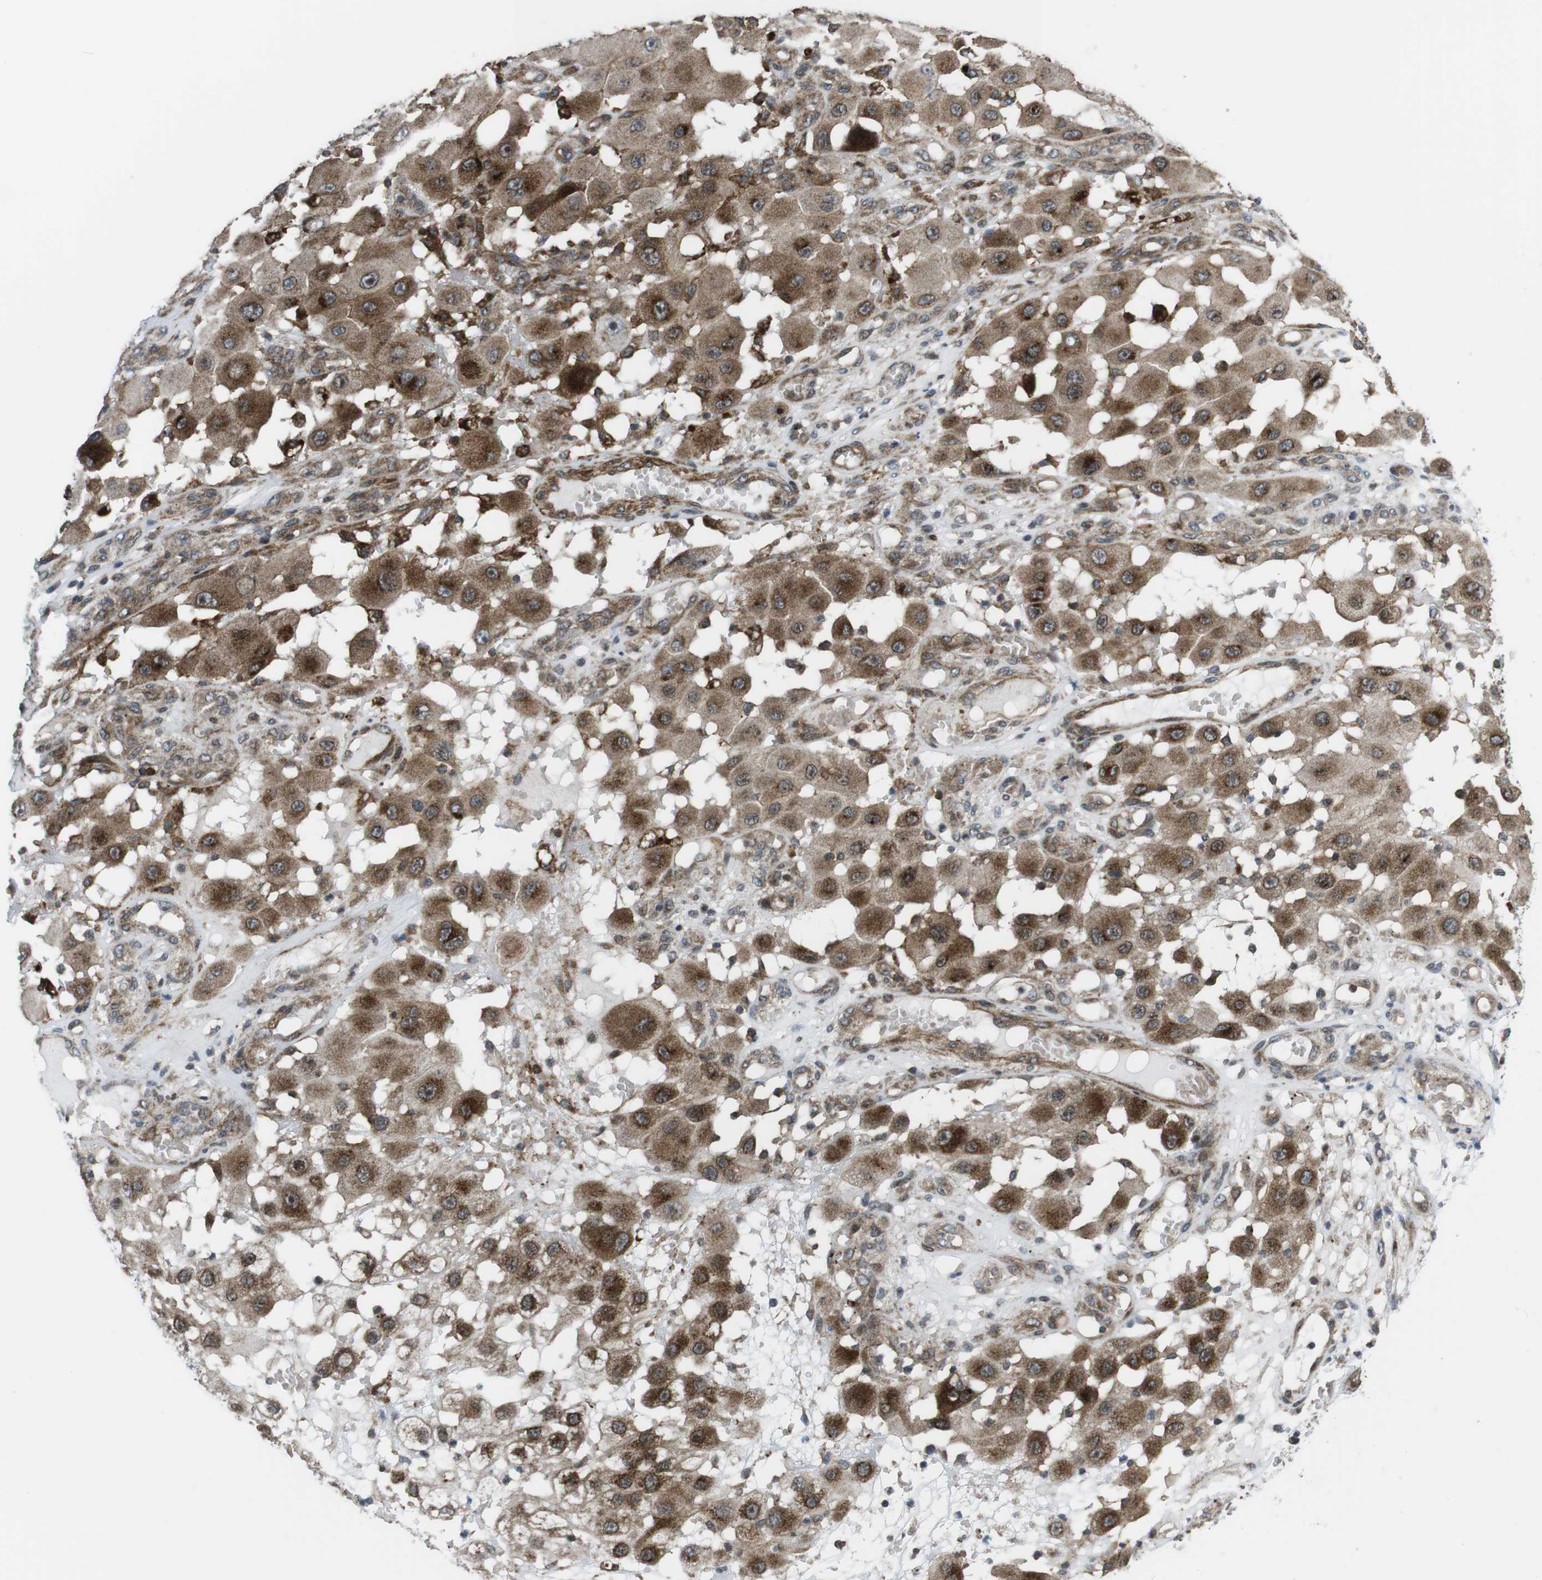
{"staining": {"intensity": "moderate", "quantity": ">75%", "location": "cytoplasmic/membranous"}, "tissue": "melanoma", "cell_type": "Tumor cells", "image_type": "cancer", "snomed": [{"axis": "morphology", "description": "Malignant melanoma, NOS"}, {"axis": "topography", "description": "Skin"}], "caption": "DAB immunohistochemical staining of human malignant melanoma shows moderate cytoplasmic/membranous protein positivity in about >75% of tumor cells. (DAB (3,3'-diaminobenzidine) = brown stain, brightfield microscopy at high magnification).", "gene": "CUL7", "patient": {"sex": "female", "age": 81}}